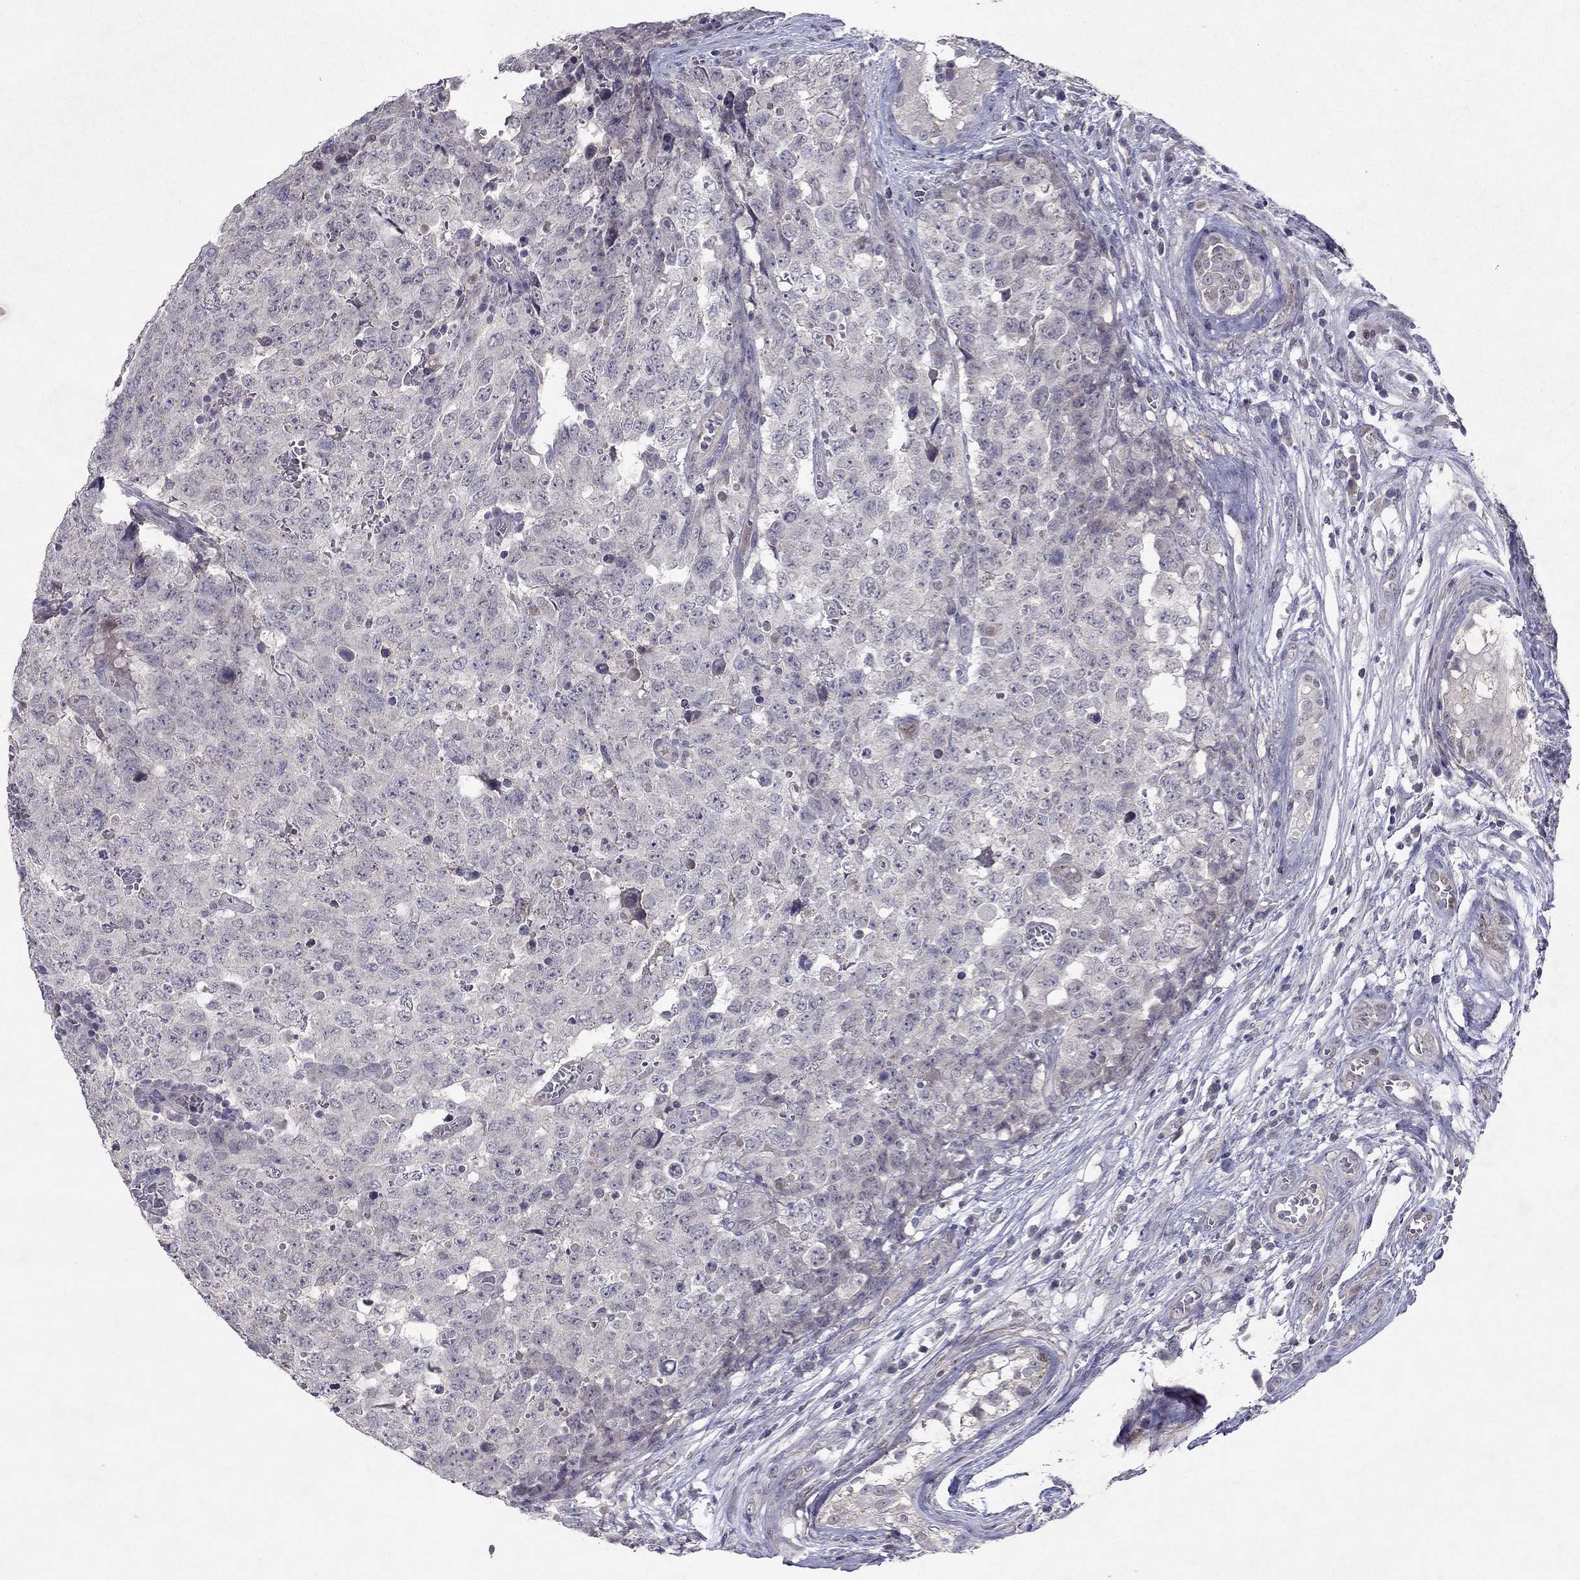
{"staining": {"intensity": "negative", "quantity": "none", "location": "none"}, "tissue": "testis cancer", "cell_type": "Tumor cells", "image_type": "cancer", "snomed": [{"axis": "morphology", "description": "Carcinoma, Embryonal, NOS"}, {"axis": "topography", "description": "Testis"}], "caption": "A micrograph of human testis cancer (embryonal carcinoma) is negative for staining in tumor cells.", "gene": "ESR2", "patient": {"sex": "male", "age": 23}}